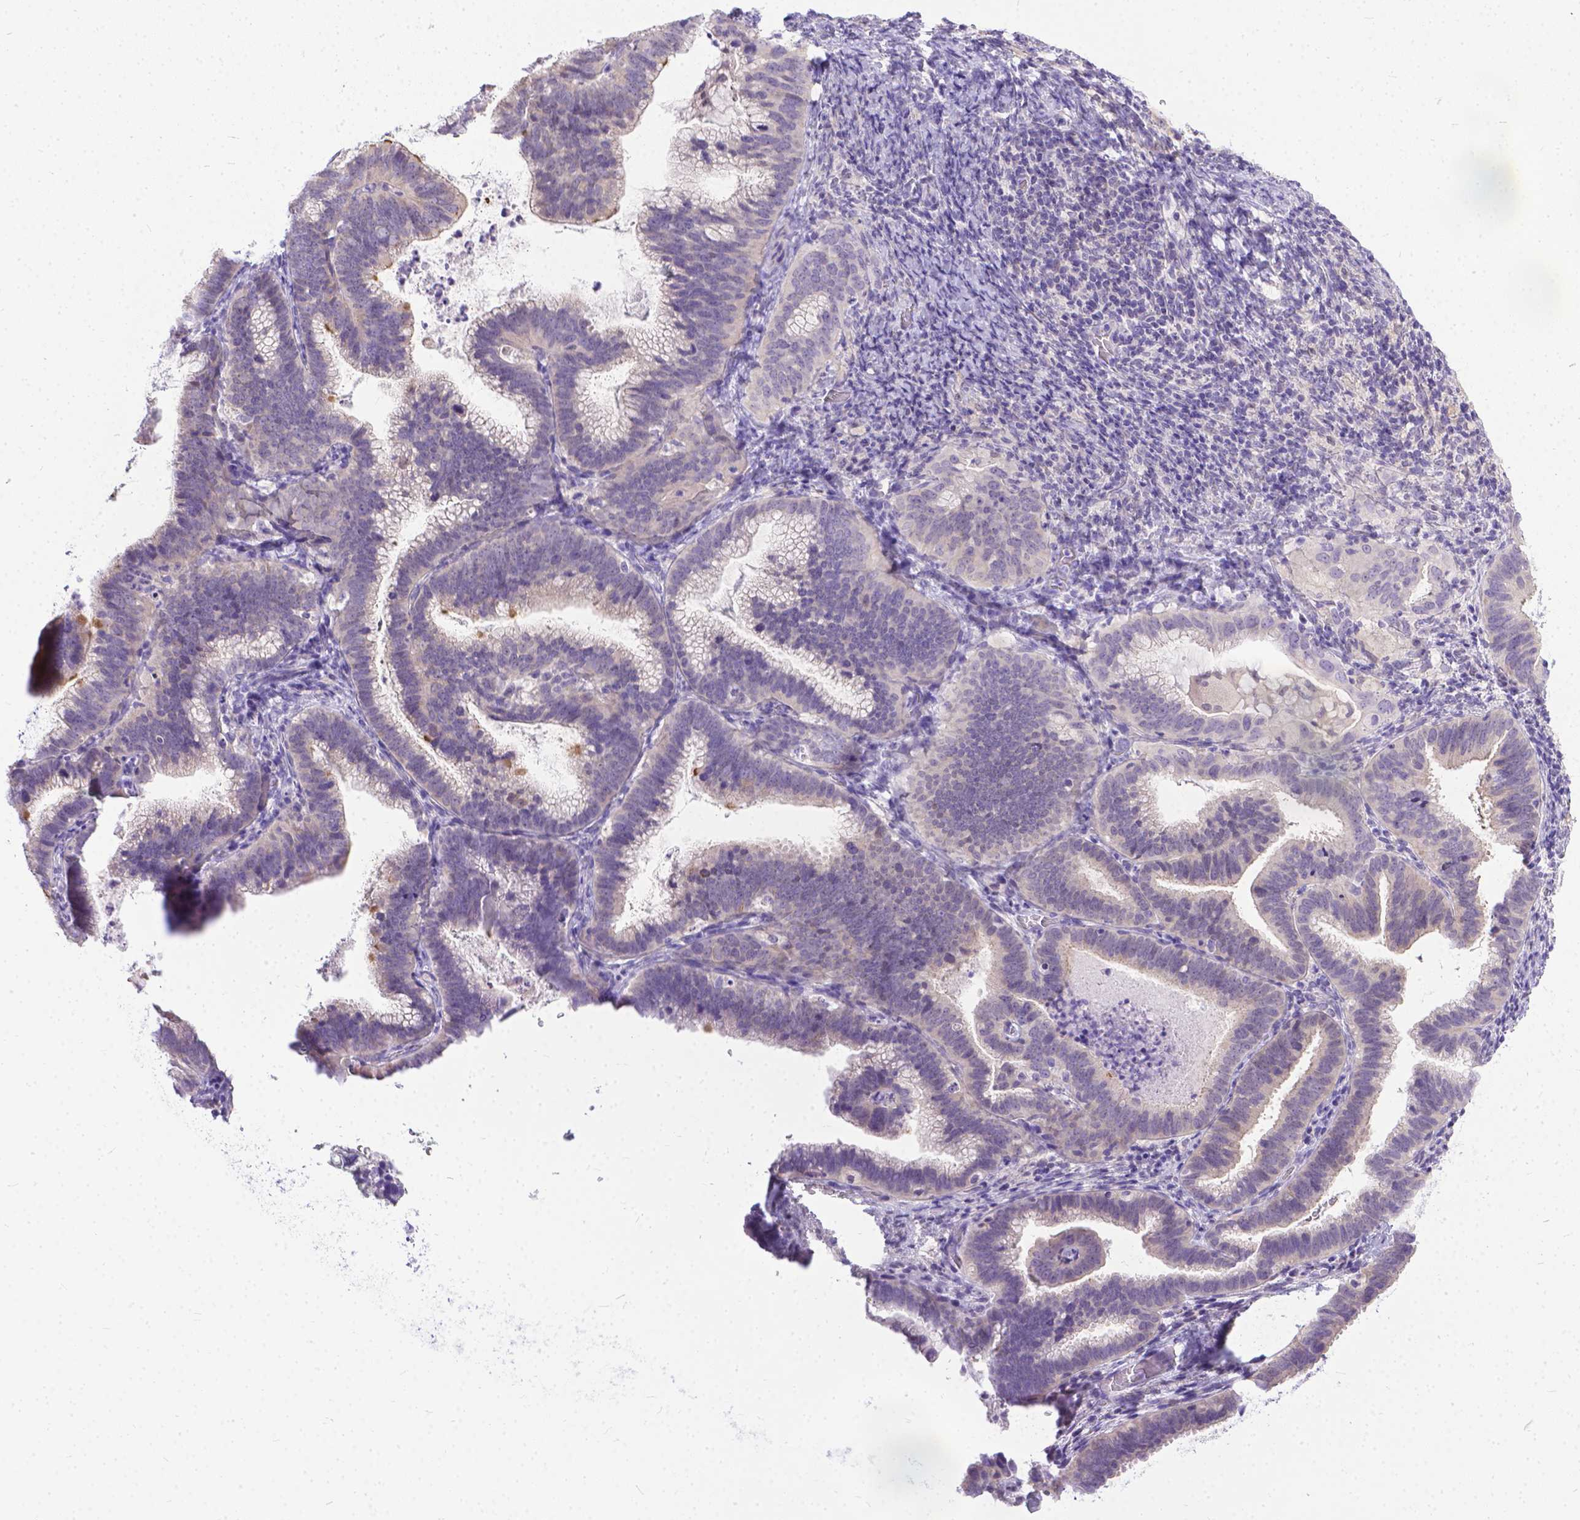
{"staining": {"intensity": "negative", "quantity": "none", "location": "none"}, "tissue": "cervical cancer", "cell_type": "Tumor cells", "image_type": "cancer", "snomed": [{"axis": "morphology", "description": "Adenocarcinoma, NOS"}, {"axis": "topography", "description": "Cervix"}], "caption": "The micrograph reveals no staining of tumor cells in cervical cancer (adenocarcinoma).", "gene": "TTLL6", "patient": {"sex": "female", "age": 61}}